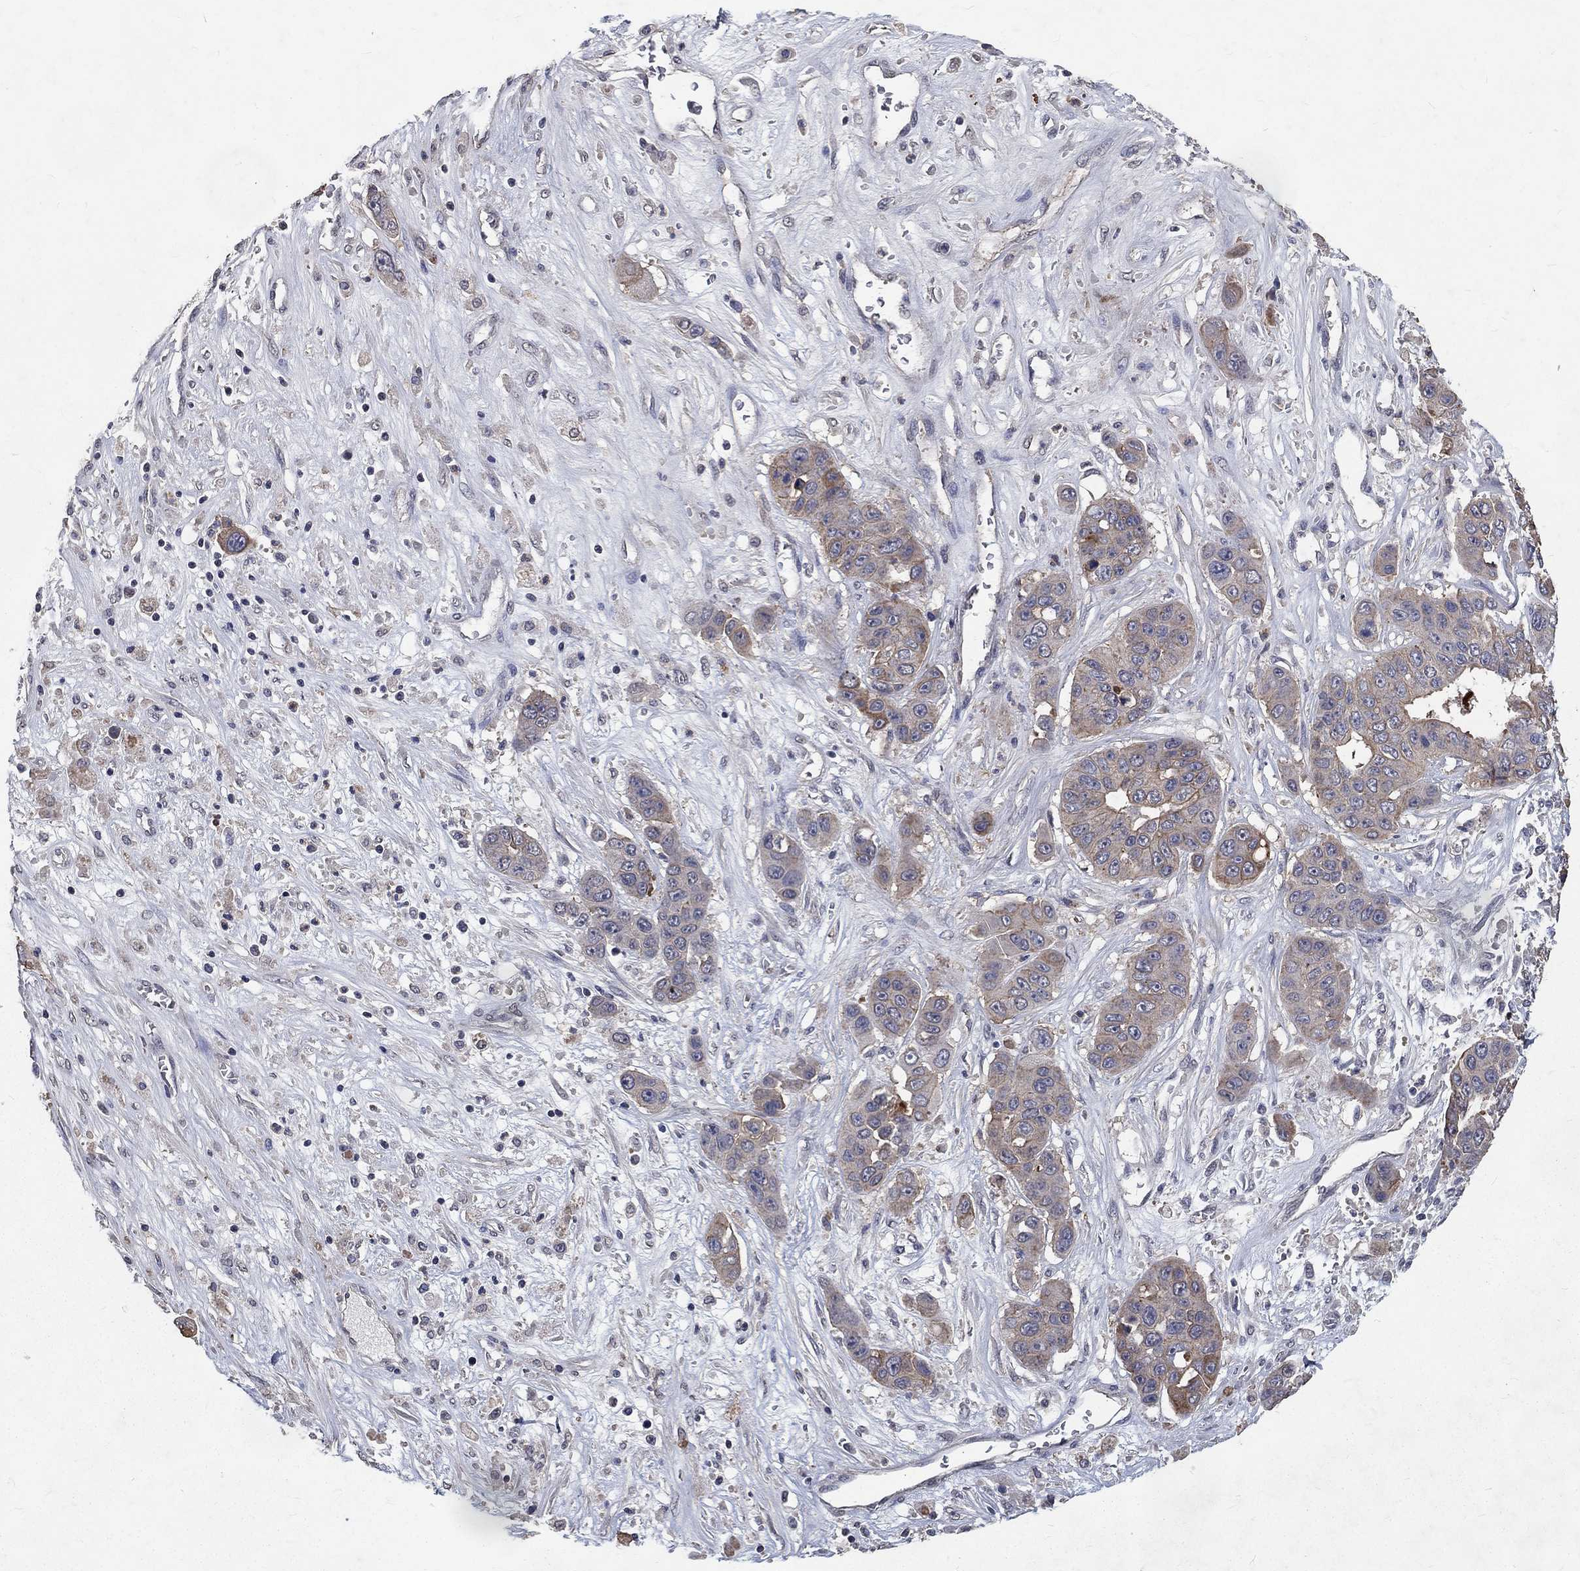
{"staining": {"intensity": "moderate", "quantity": "25%-75%", "location": "cytoplasmic/membranous"}, "tissue": "liver cancer", "cell_type": "Tumor cells", "image_type": "cancer", "snomed": [{"axis": "morphology", "description": "Cholangiocarcinoma"}, {"axis": "topography", "description": "Liver"}], "caption": "Protein expression analysis of liver cancer (cholangiocarcinoma) reveals moderate cytoplasmic/membranous expression in about 25%-75% of tumor cells.", "gene": "CHST5", "patient": {"sex": "female", "age": 52}}